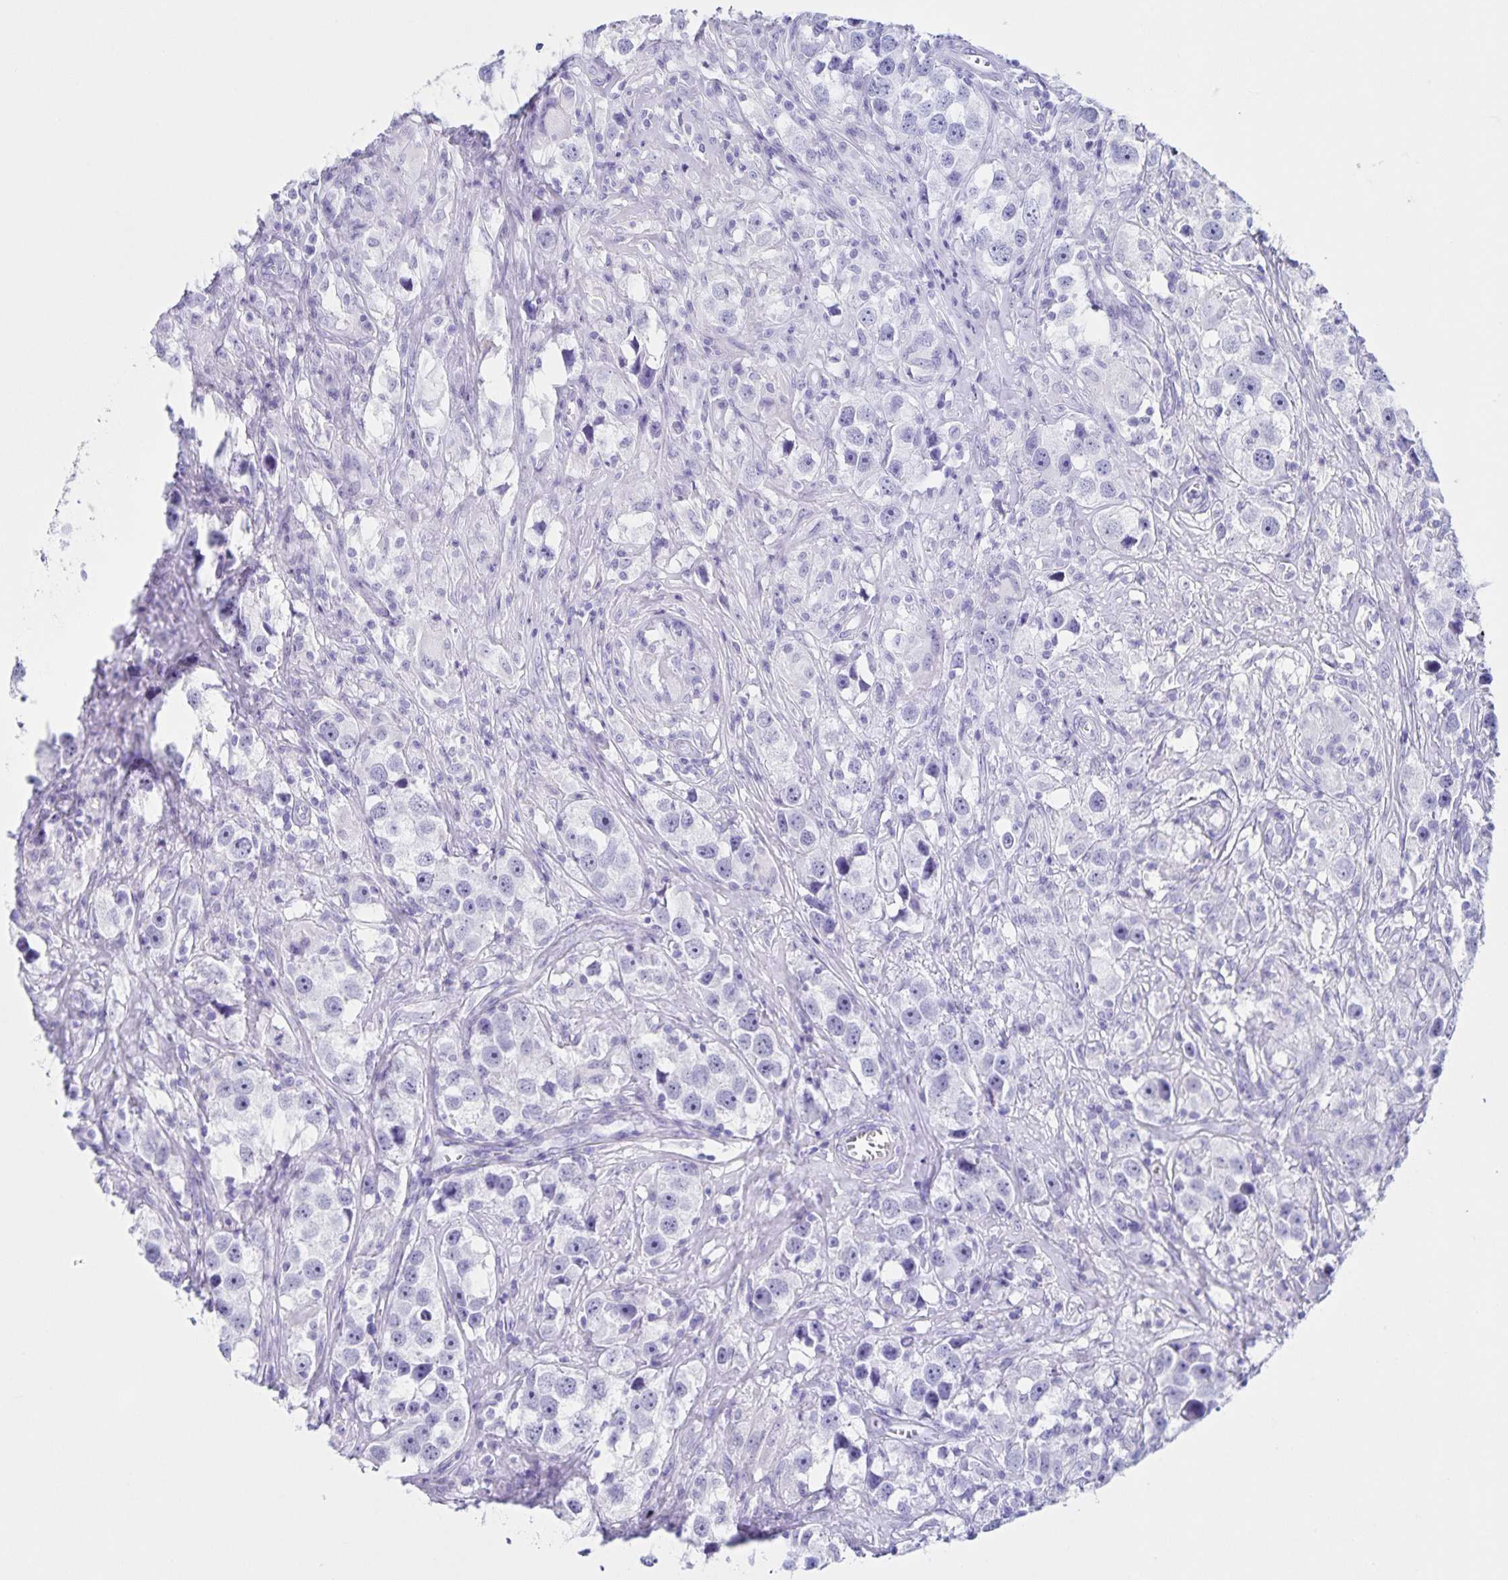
{"staining": {"intensity": "negative", "quantity": "none", "location": "none"}, "tissue": "testis cancer", "cell_type": "Tumor cells", "image_type": "cancer", "snomed": [{"axis": "morphology", "description": "Seminoma, NOS"}, {"axis": "topography", "description": "Testis"}], "caption": "Seminoma (testis) was stained to show a protein in brown. There is no significant positivity in tumor cells.", "gene": "C12orf56", "patient": {"sex": "male", "age": 49}}